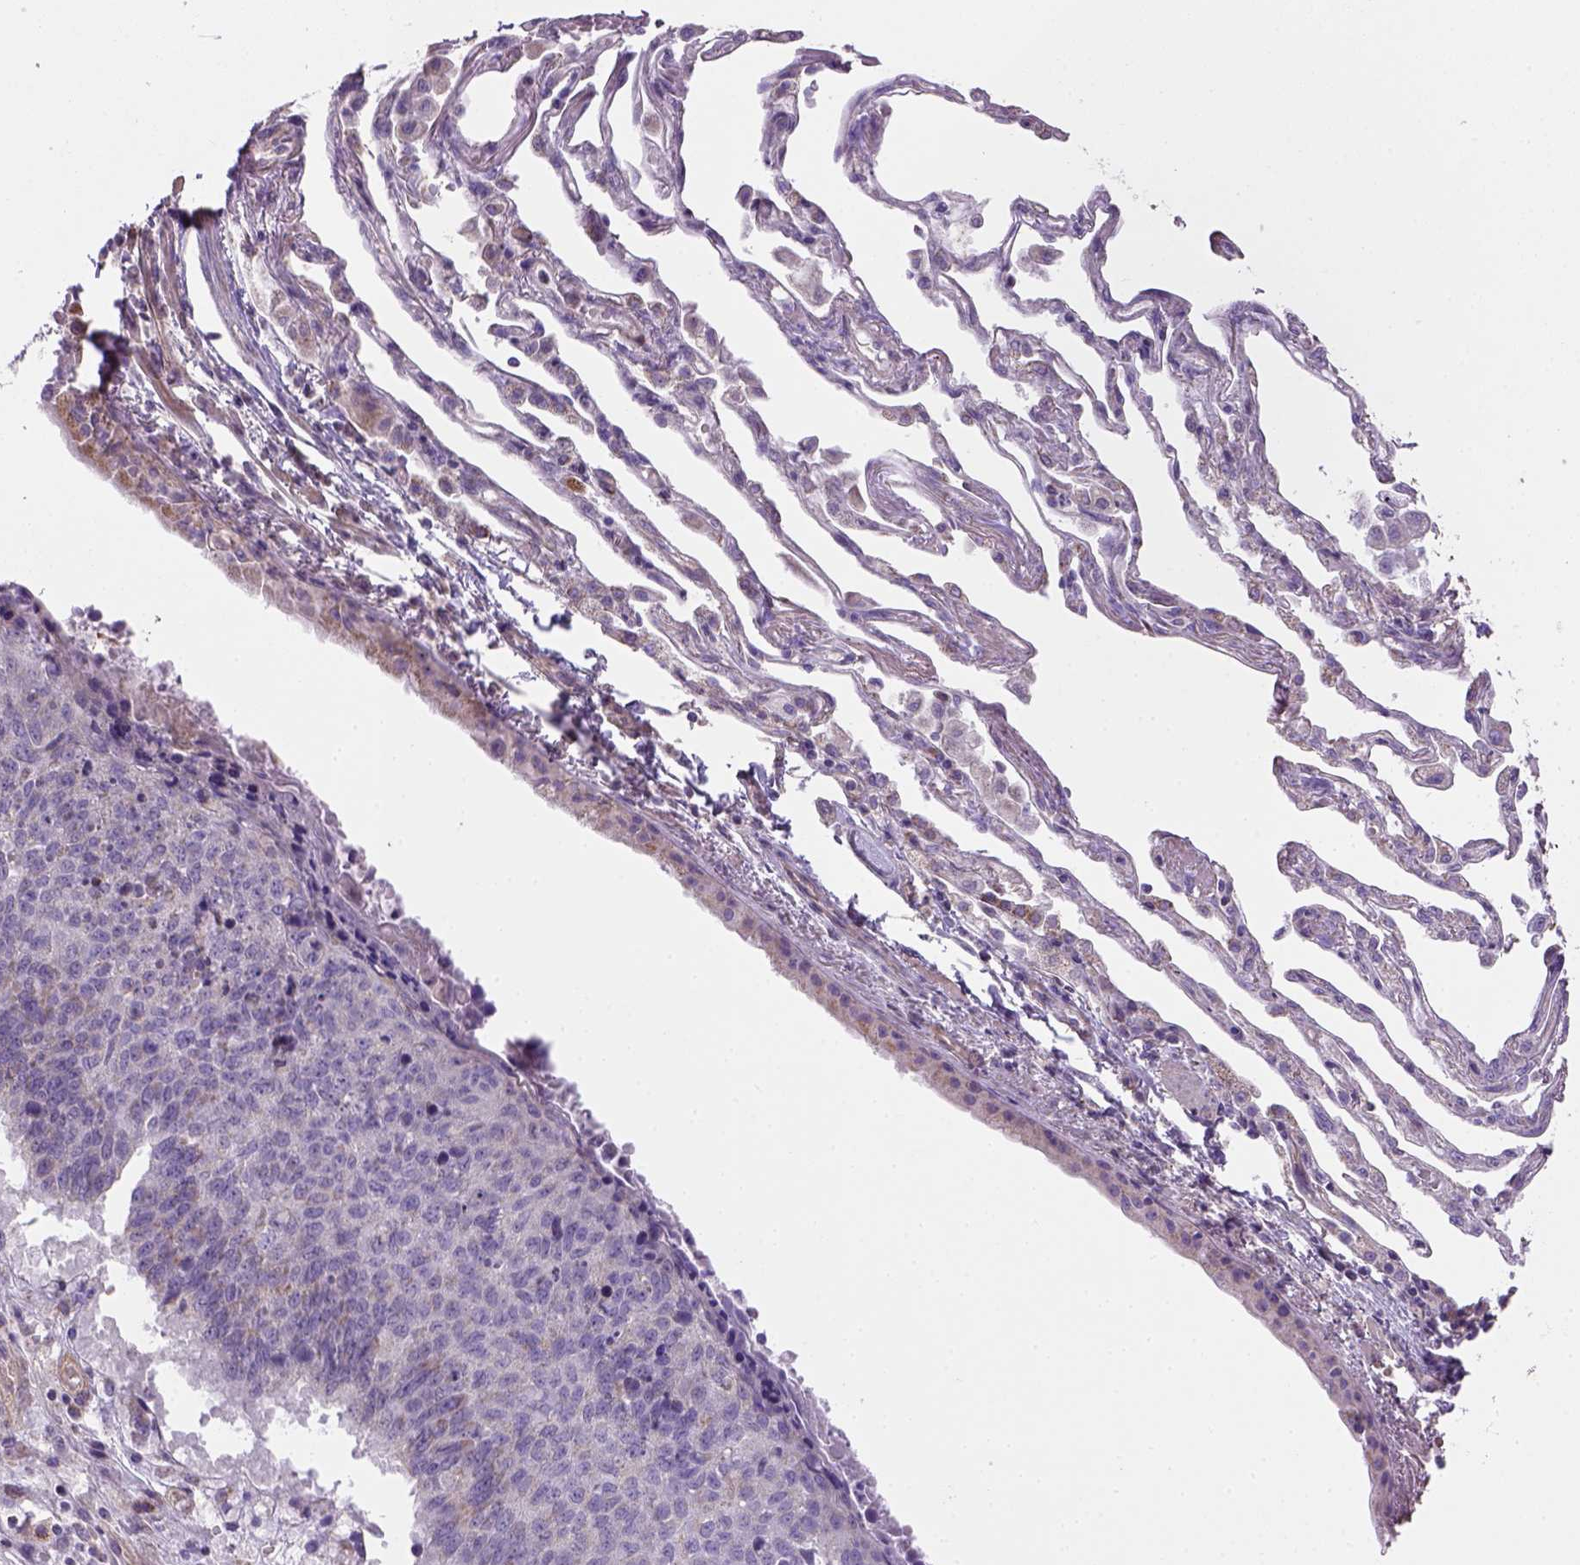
{"staining": {"intensity": "negative", "quantity": "none", "location": "none"}, "tissue": "lung cancer", "cell_type": "Tumor cells", "image_type": "cancer", "snomed": [{"axis": "morphology", "description": "Squamous cell carcinoma, NOS"}, {"axis": "topography", "description": "Lung"}], "caption": "IHC histopathology image of neoplastic tissue: lung cancer (squamous cell carcinoma) stained with DAB reveals no significant protein positivity in tumor cells.", "gene": "HTRA1", "patient": {"sex": "male", "age": 73}}